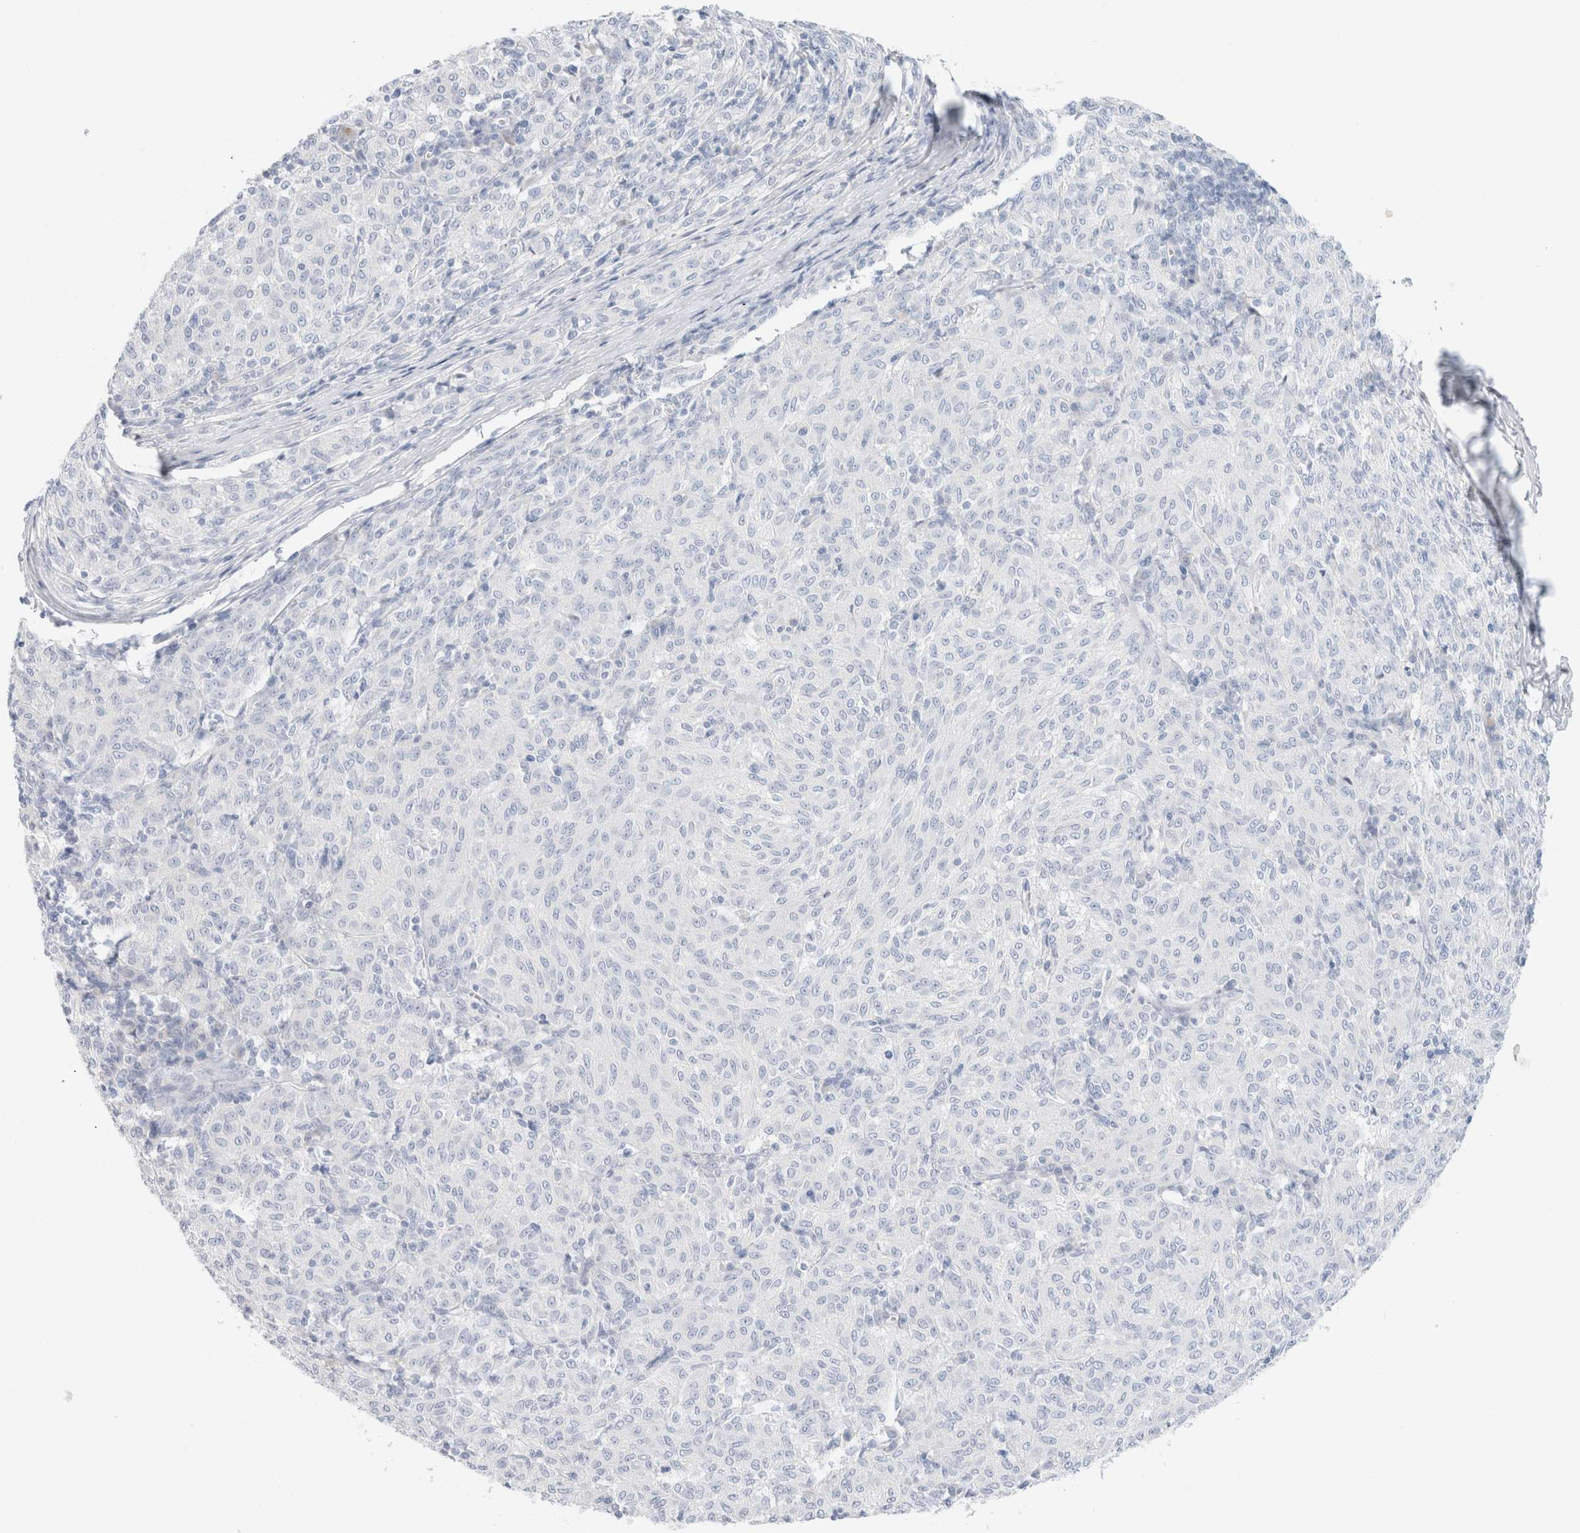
{"staining": {"intensity": "negative", "quantity": "none", "location": "none"}, "tissue": "melanoma", "cell_type": "Tumor cells", "image_type": "cancer", "snomed": [{"axis": "morphology", "description": "Malignant melanoma, NOS"}, {"axis": "topography", "description": "Skin"}], "caption": "DAB (3,3'-diaminobenzidine) immunohistochemical staining of melanoma shows no significant positivity in tumor cells.", "gene": "CPQ", "patient": {"sex": "female", "age": 72}}